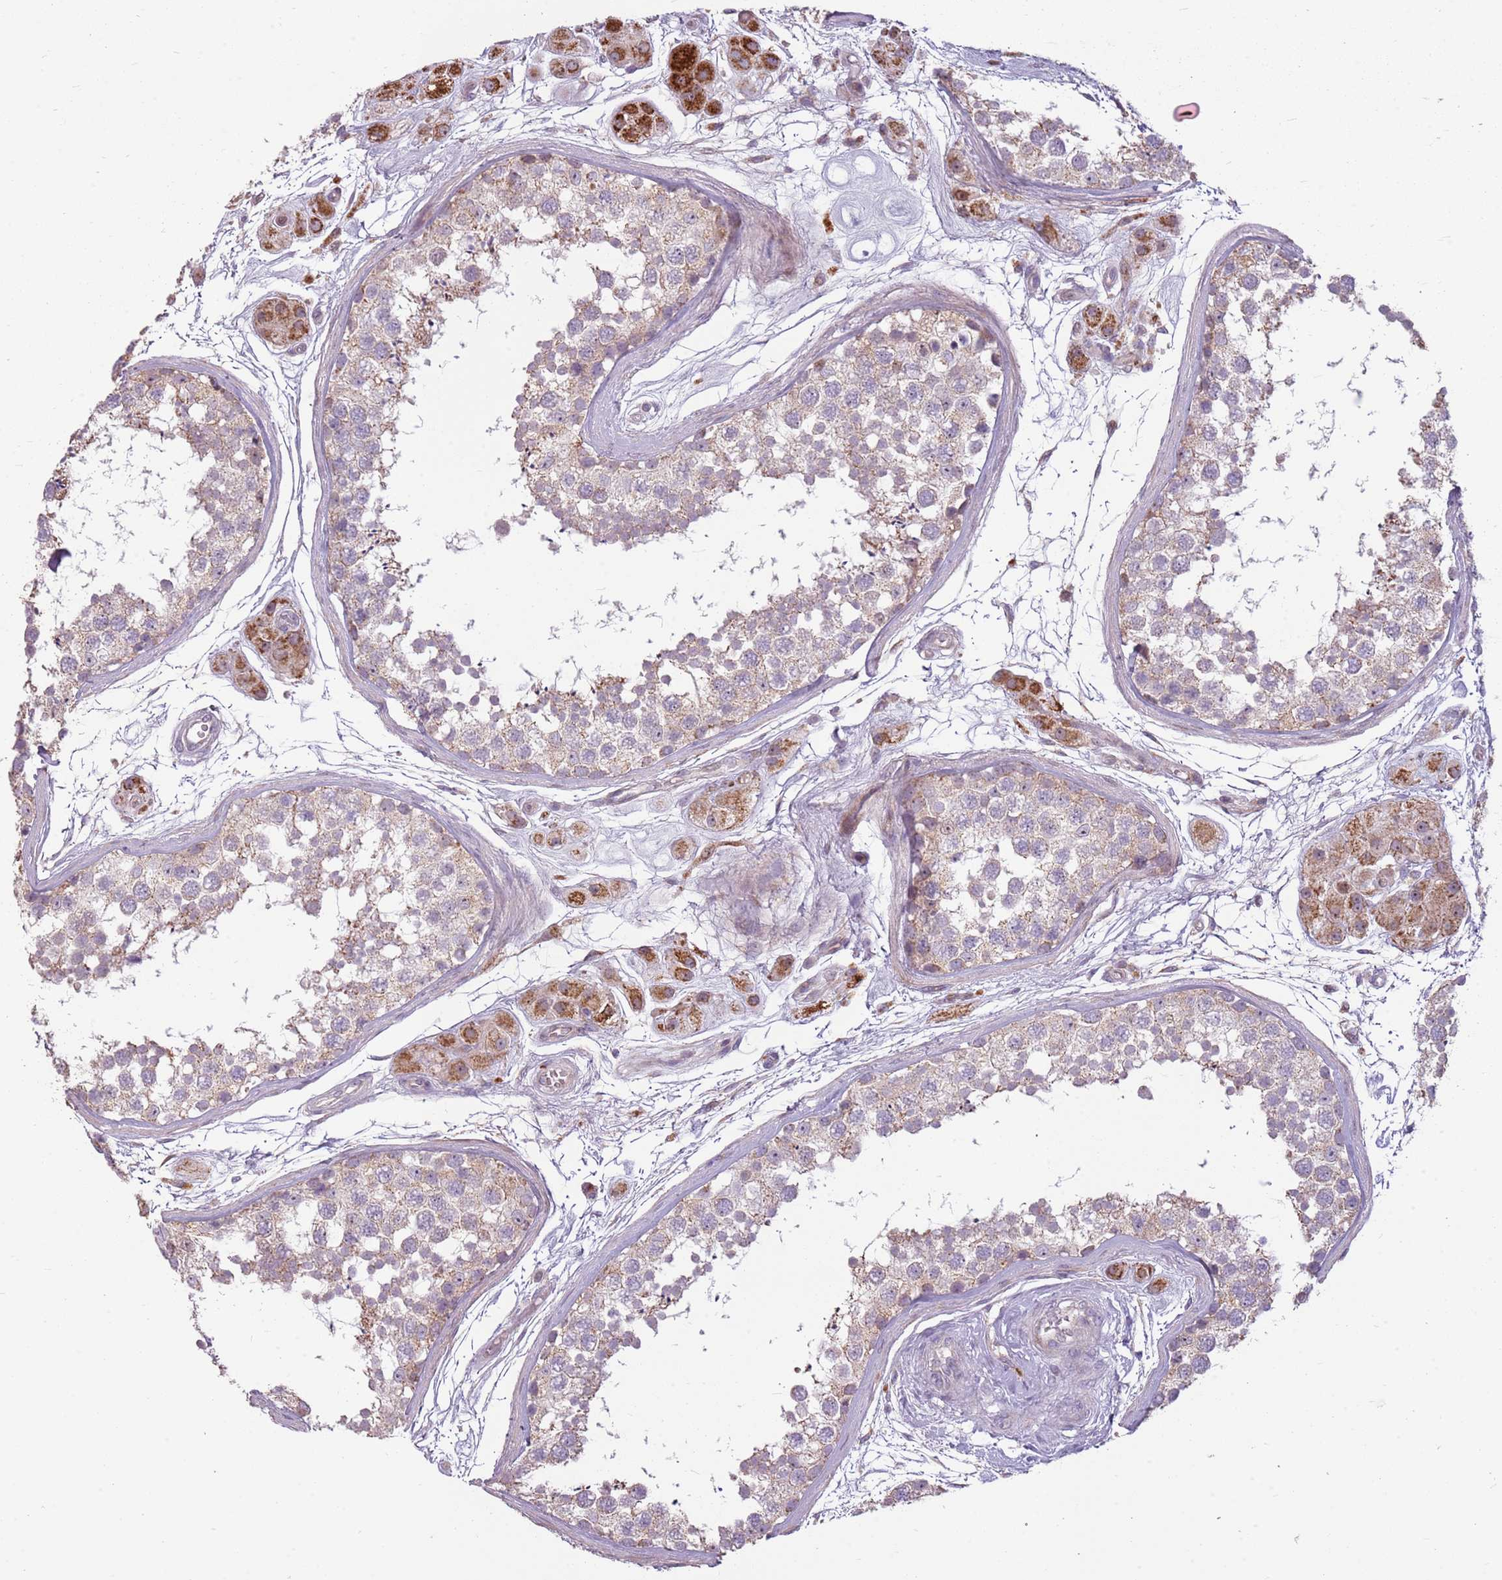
{"staining": {"intensity": "moderate", "quantity": "25%-75%", "location": "cytoplasmic/membranous"}, "tissue": "testis", "cell_type": "Cells in seminiferous ducts", "image_type": "normal", "snomed": [{"axis": "morphology", "description": "Normal tissue, NOS"}, {"axis": "topography", "description": "Testis"}], "caption": "Testis stained with a brown dye shows moderate cytoplasmic/membranous positive positivity in approximately 25%-75% of cells in seminiferous ducts.", "gene": "ZNF530", "patient": {"sex": "male", "age": 56}}